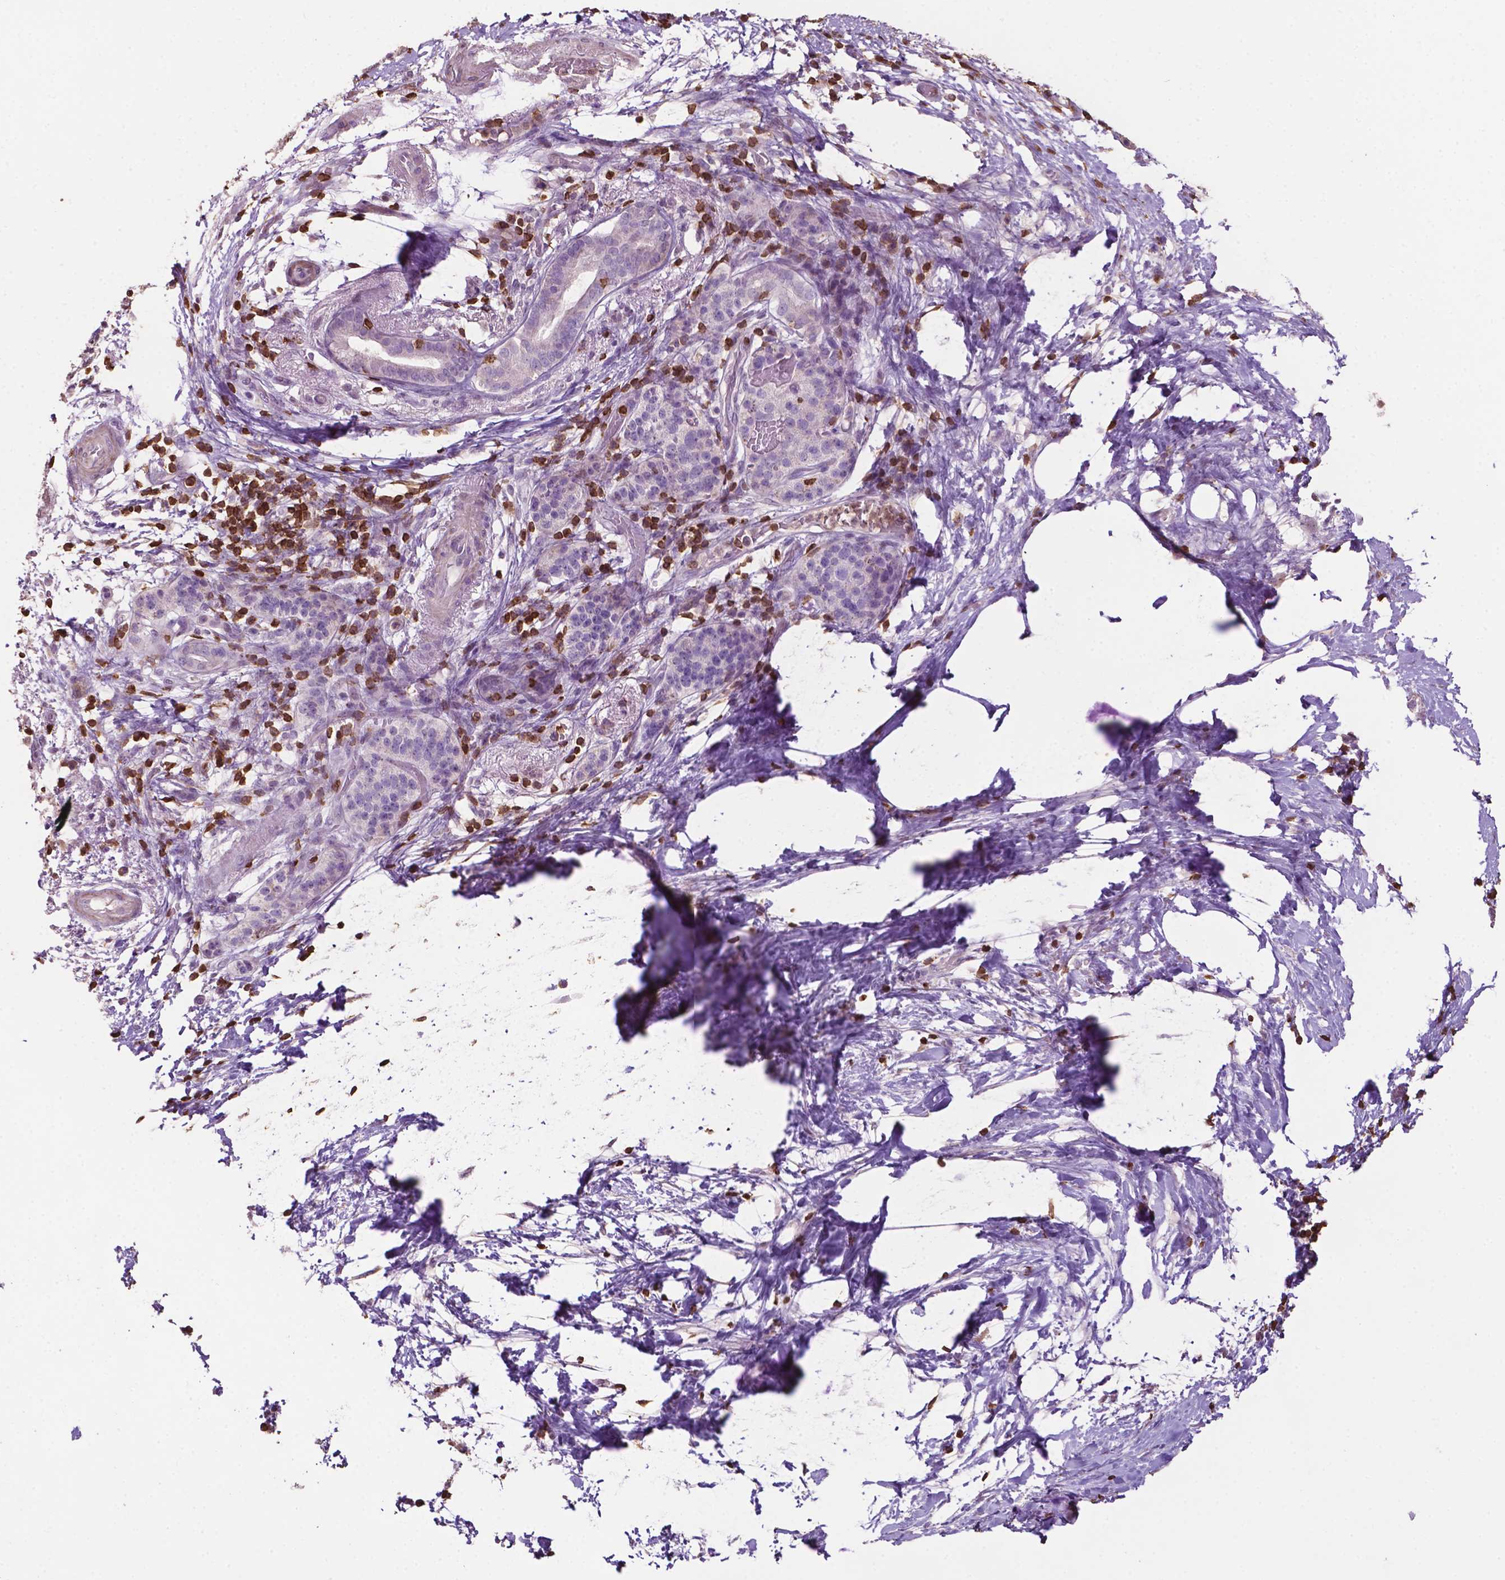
{"staining": {"intensity": "negative", "quantity": "none", "location": "none"}, "tissue": "pancreatic cancer", "cell_type": "Tumor cells", "image_type": "cancer", "snomed": [{"axis": "morphology", "description": "Adenocarcinoma, NOS"}, {"axis": "topography", "description": "Pancreas"}], "caption": "This is a micrograph of immunohistochemistry staining of pancreatic cancer, which shows no staining in tumor cells.", "gene": "TBC1D10C", "patient": {"sex": "female", "age": 72}}